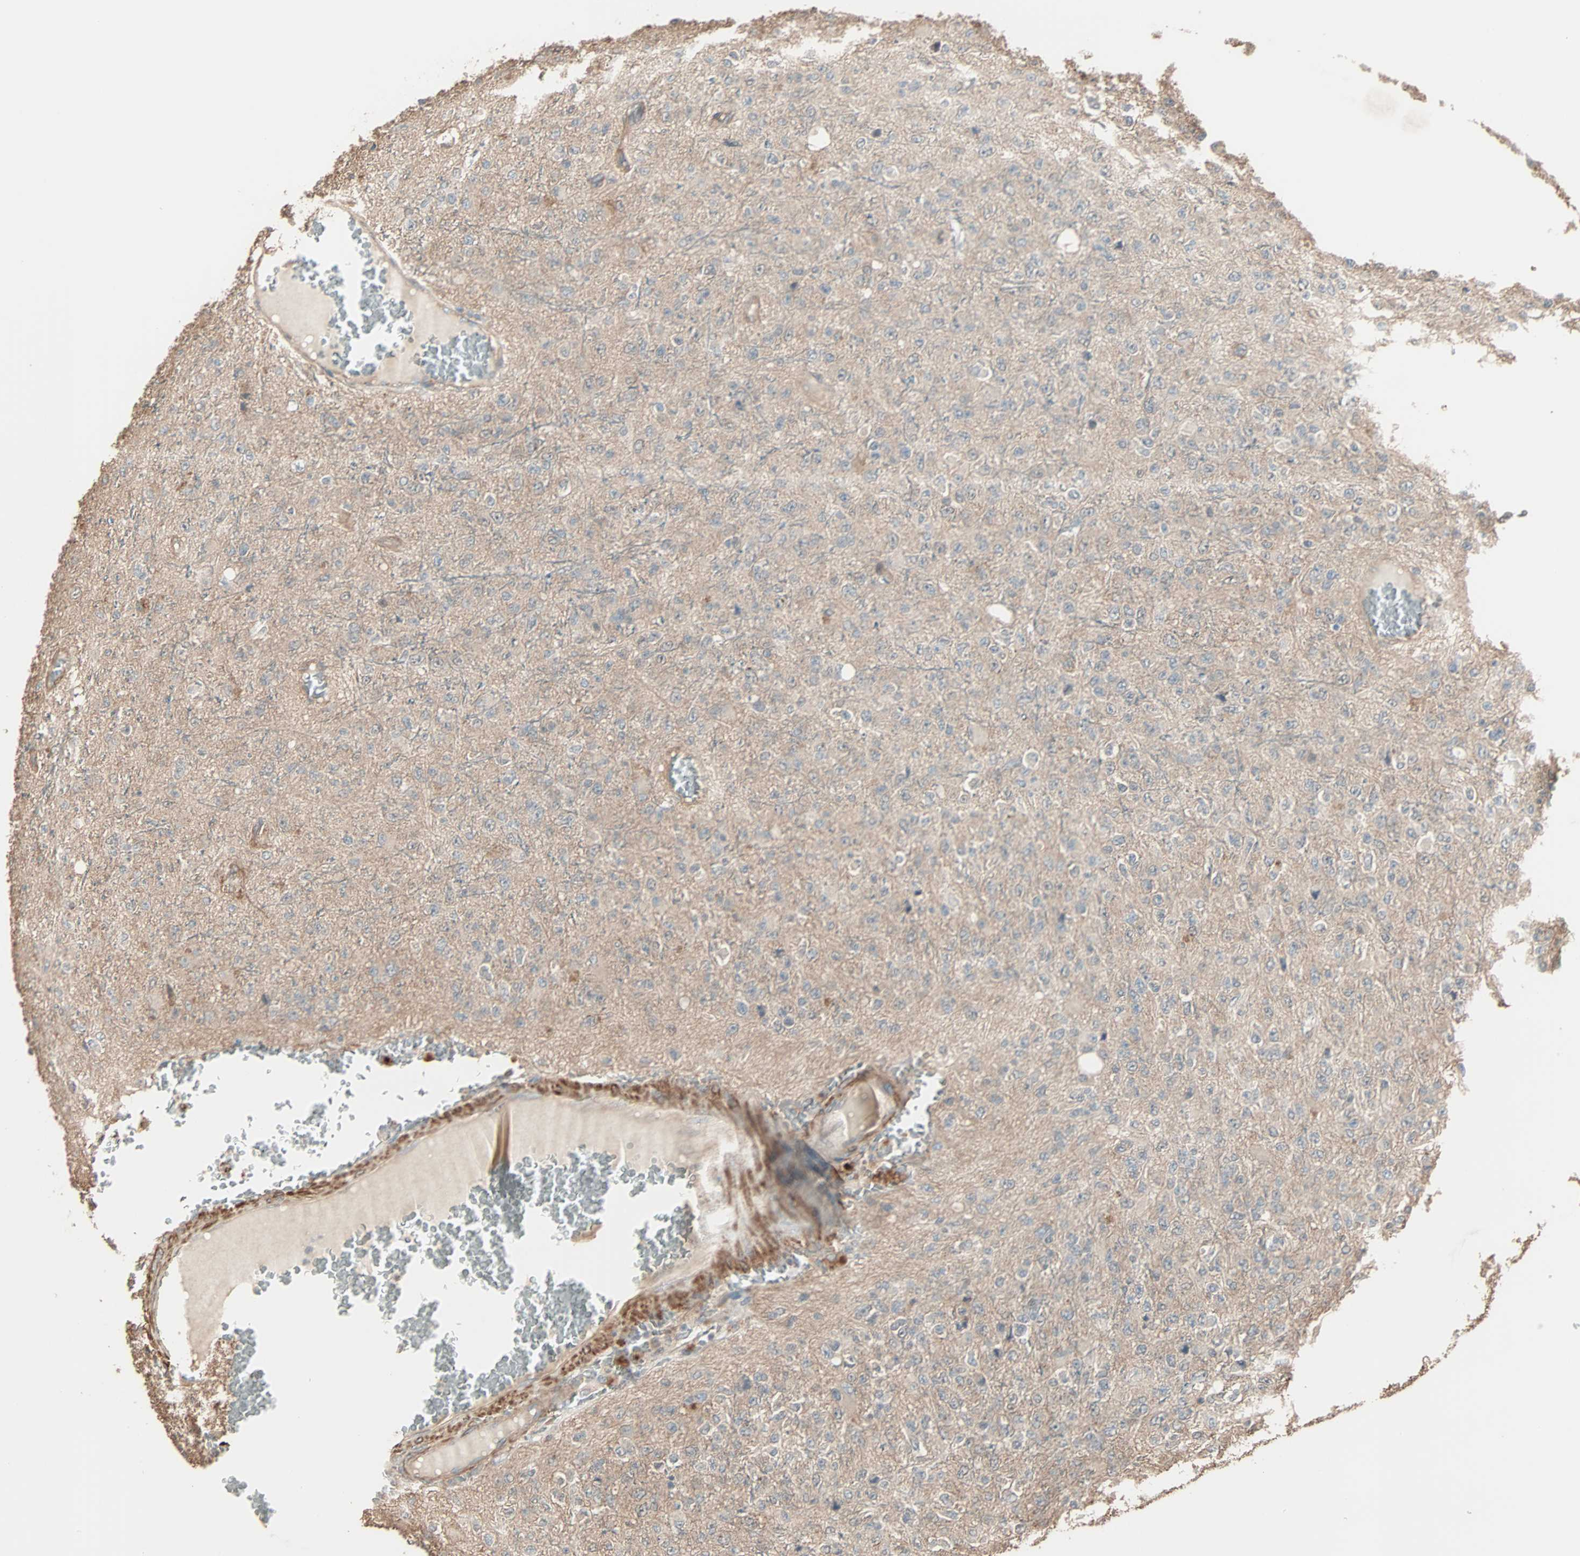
{"staining": {"intensity": "weak", "quantity": "25%-75%", "location": "cytoplasmic/membranous"}, "tissue": "glioma", "cell_type": "Tumor cells", "image_type": "cancer", "snomed": [{"axis": "morphology", "description": "Glioma, malignant, High grade"}, {"axis": "topography", "description": "pancreas cauda"}], "caption": "Immunohistochemistry (IHC) (DAB) staining of human glioma displays weak cytoplasmic/membranous protein expression in approximately 25%-75% of tumor cells. The staining is performed using DAB brown chromogen to label protein expression. The nuclei are counter-stained blue using hematoxylin.", "gene": "GALNT3", "patient": {"sex": "male", "age": 60}}